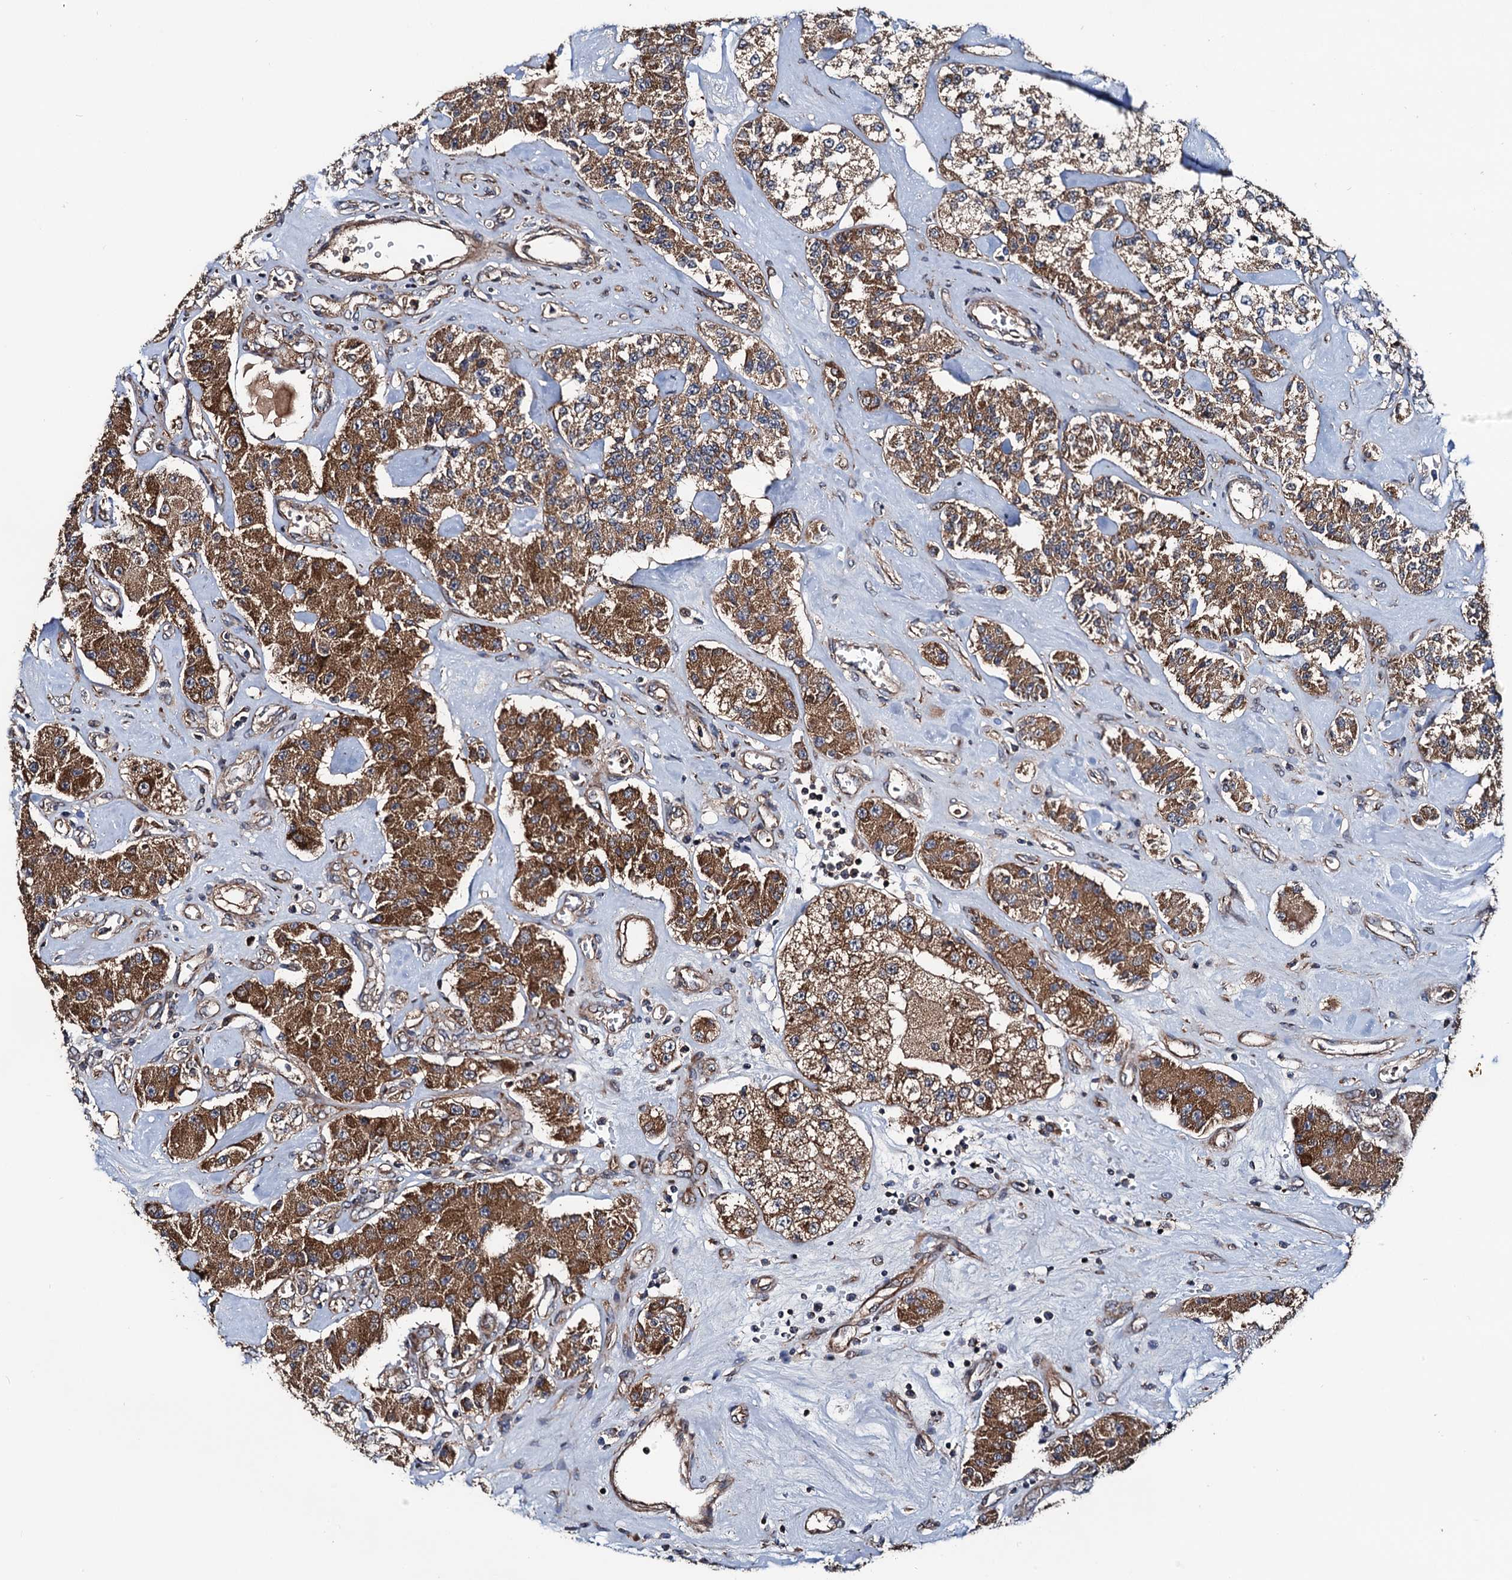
{"staining": {"intensity": "strong", "quantity": ">75%", "location": "cytoplasmic/membranous"}, "tissue": "carcinoid", "cell_type": "Tumor cells", "image_type": "cancer", "snomed": [{"axis": "morphology", "description": "Carcinoid, malignant, NOS"}, {"axis": "topography", "description": "Pancreas"}], "caption": "The histopathology image displays a brown stain indicating the presence of a protein in the cytoplasmic/membranous of tumor cells in carcinoid.", "gene": "NEK1", "patient": {"sex": "male", "age": 41}}